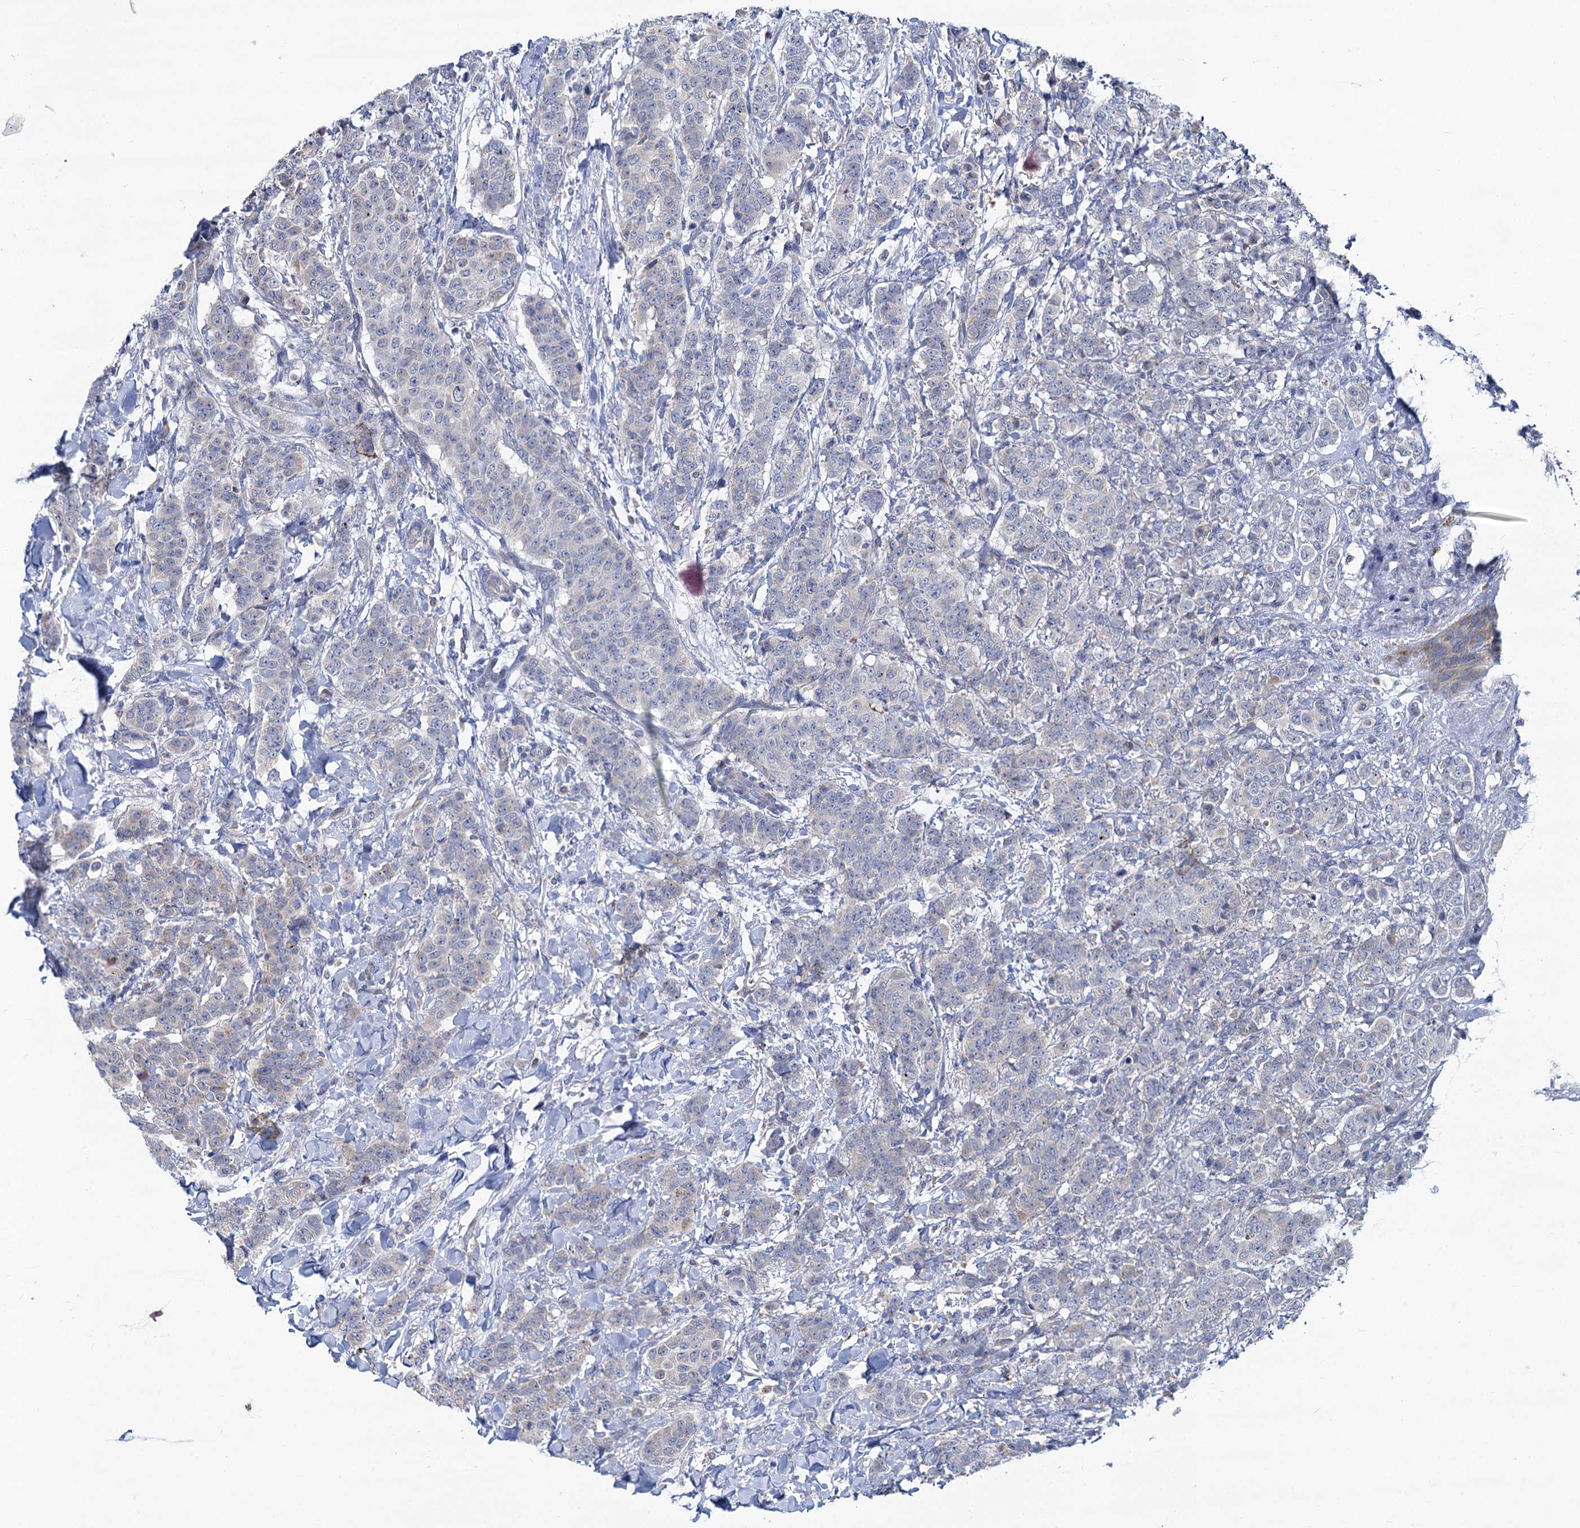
{"staining": {"intensity": "negative", "quantity": "none", "location": "none"}, "tissue": "breast cancer", "cell_type": "Tumor cells", "image_type": "cancer", "snomed": [{"axis": "morphology", "description": "Duct carcinoma"}, {"axis": "topography", "description": "Breast"}], "caption": "The micrograph displays no staining of tumor cells in breast cancer (infiltrating ductal carcinoma).", "gene": "PRSS35", "patient": {"sex": "female", "age": 40}}